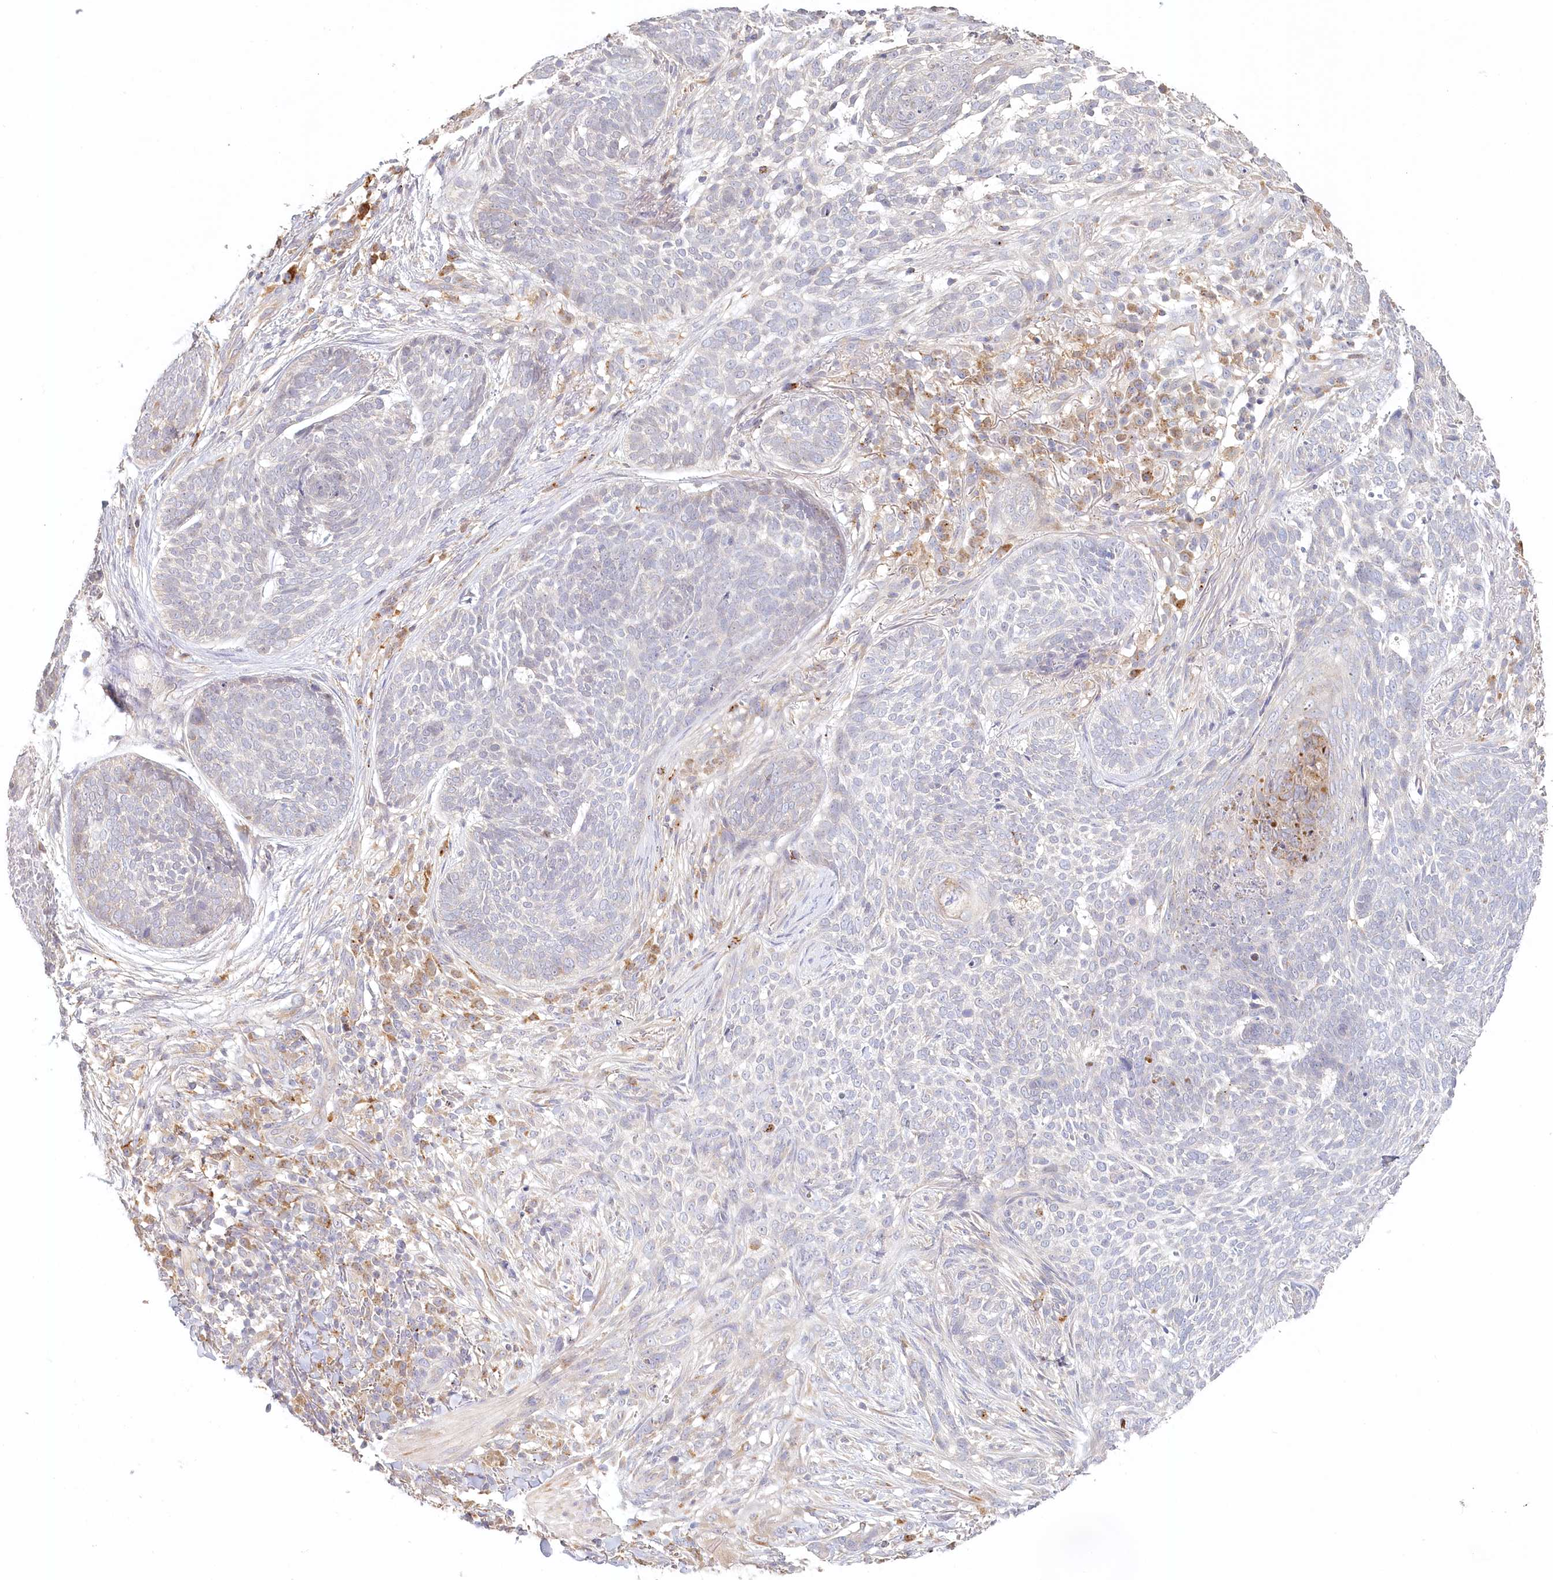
{"staining": {"intensity": "negative", "quantity": "none", "location": "none"}, "tissue": "skin cancer", "cell_type": "Tumor cells", "image_type": "cancer", "snomed": [{"axis": "morphology", "description": "Basal cell carcinoma"}, {"axis": "topography", "description": "Skin"}], "caption": "DAB immunohistochemical staining of skin cancer exhibits no significant expression in tumor cells.", "gene": "VSIG1", "patient": {"sex": "female", "age": 64}}